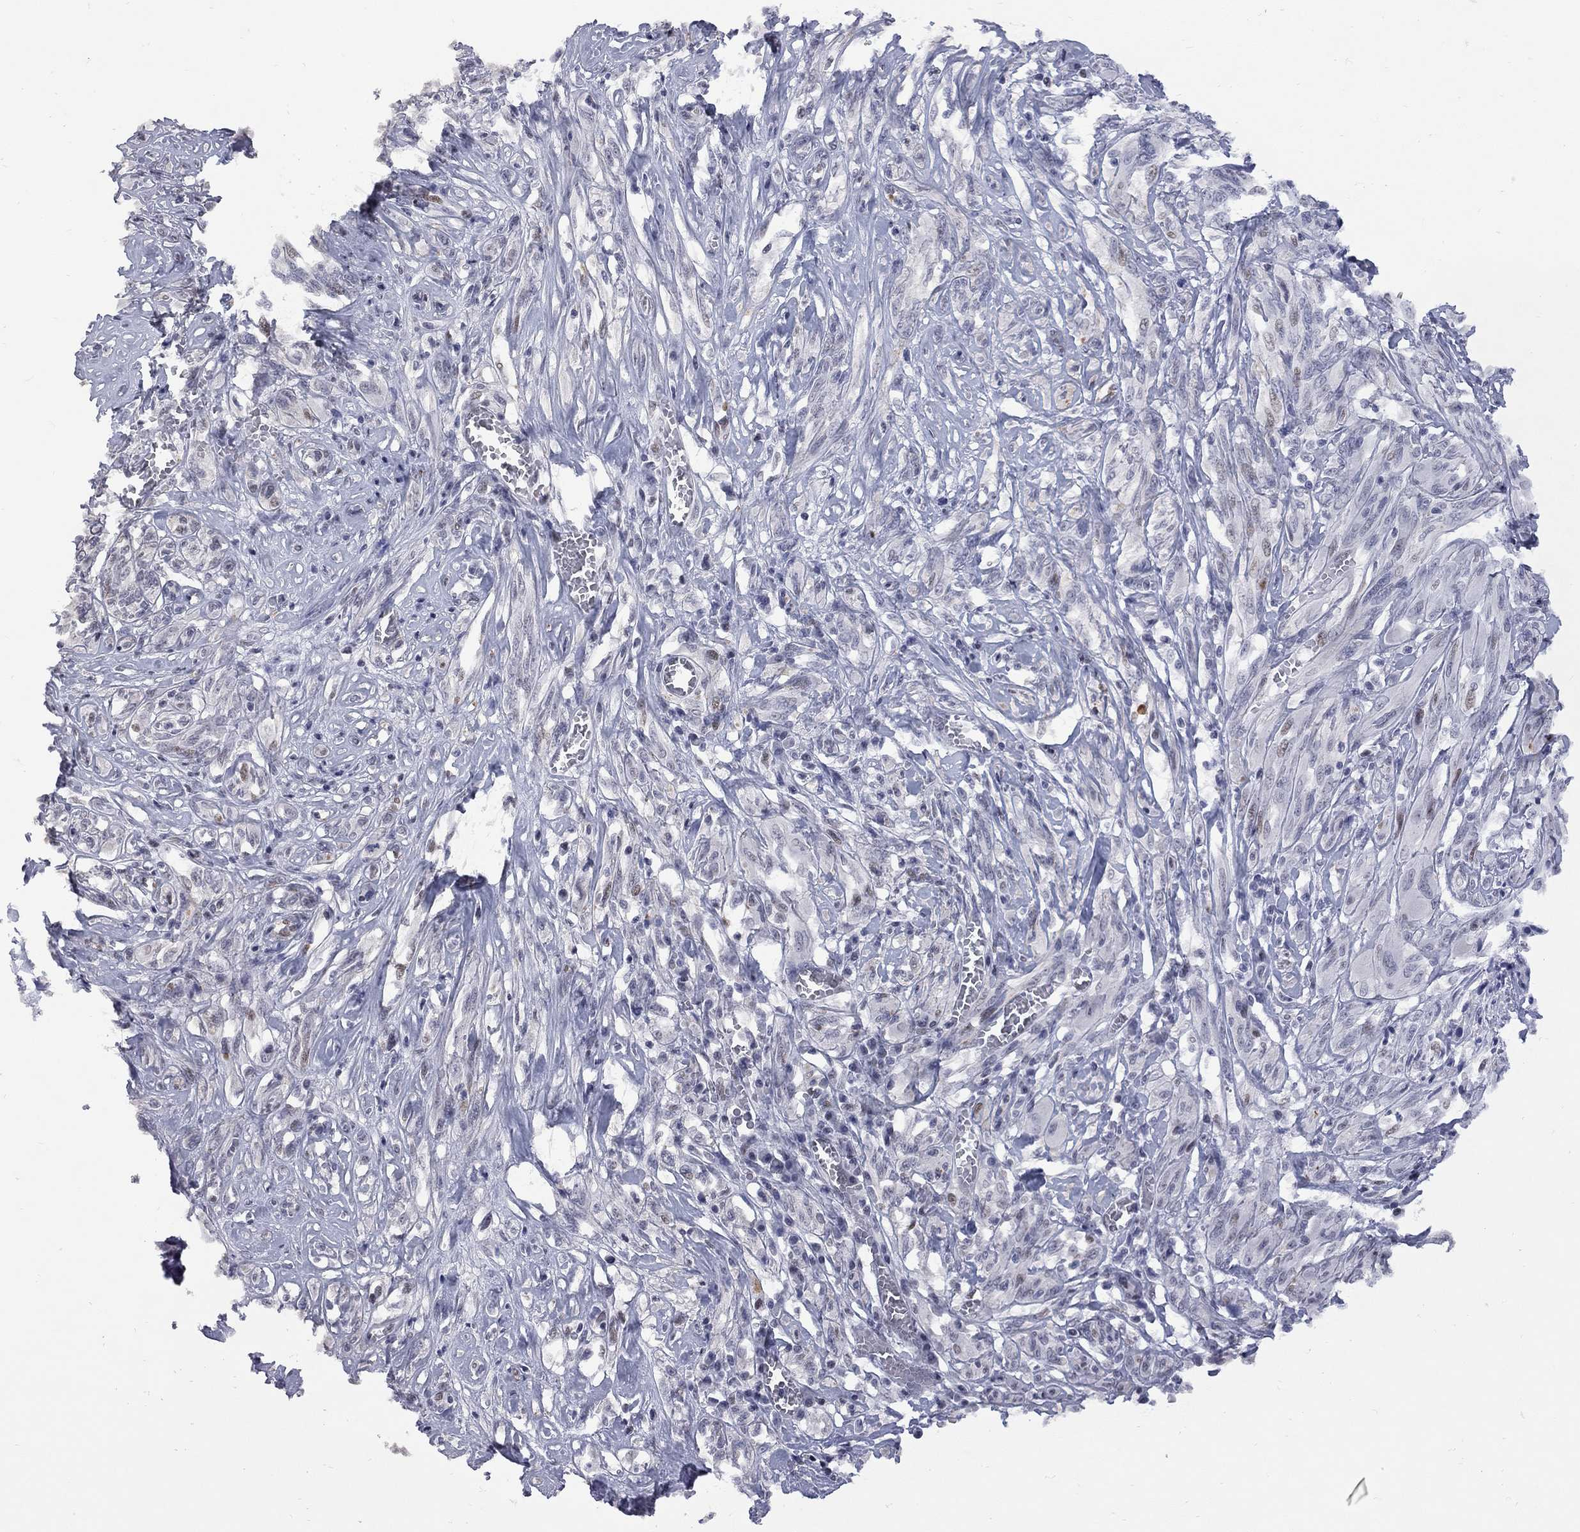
{"staining": {"intensity": "weak", "quantity": "<25%", "location": "nuclear"}, "tissue": "melanoma", "cell_type": "Tumor cells", "image_type": "cancer", "snomed": [{"axis": "morphology", "description": "Malignant melanoma, NOS"}, {"axis": "topography", "description": "Skin"}], "caption": "High power microscopy histopathology image of an immunohistochemistry (IHC) photomicrograph of melanoma, revealing no significant positivity in tumor cells.", "gene": "ZNF154", "patient": {"sex": "female", "age": 91}}